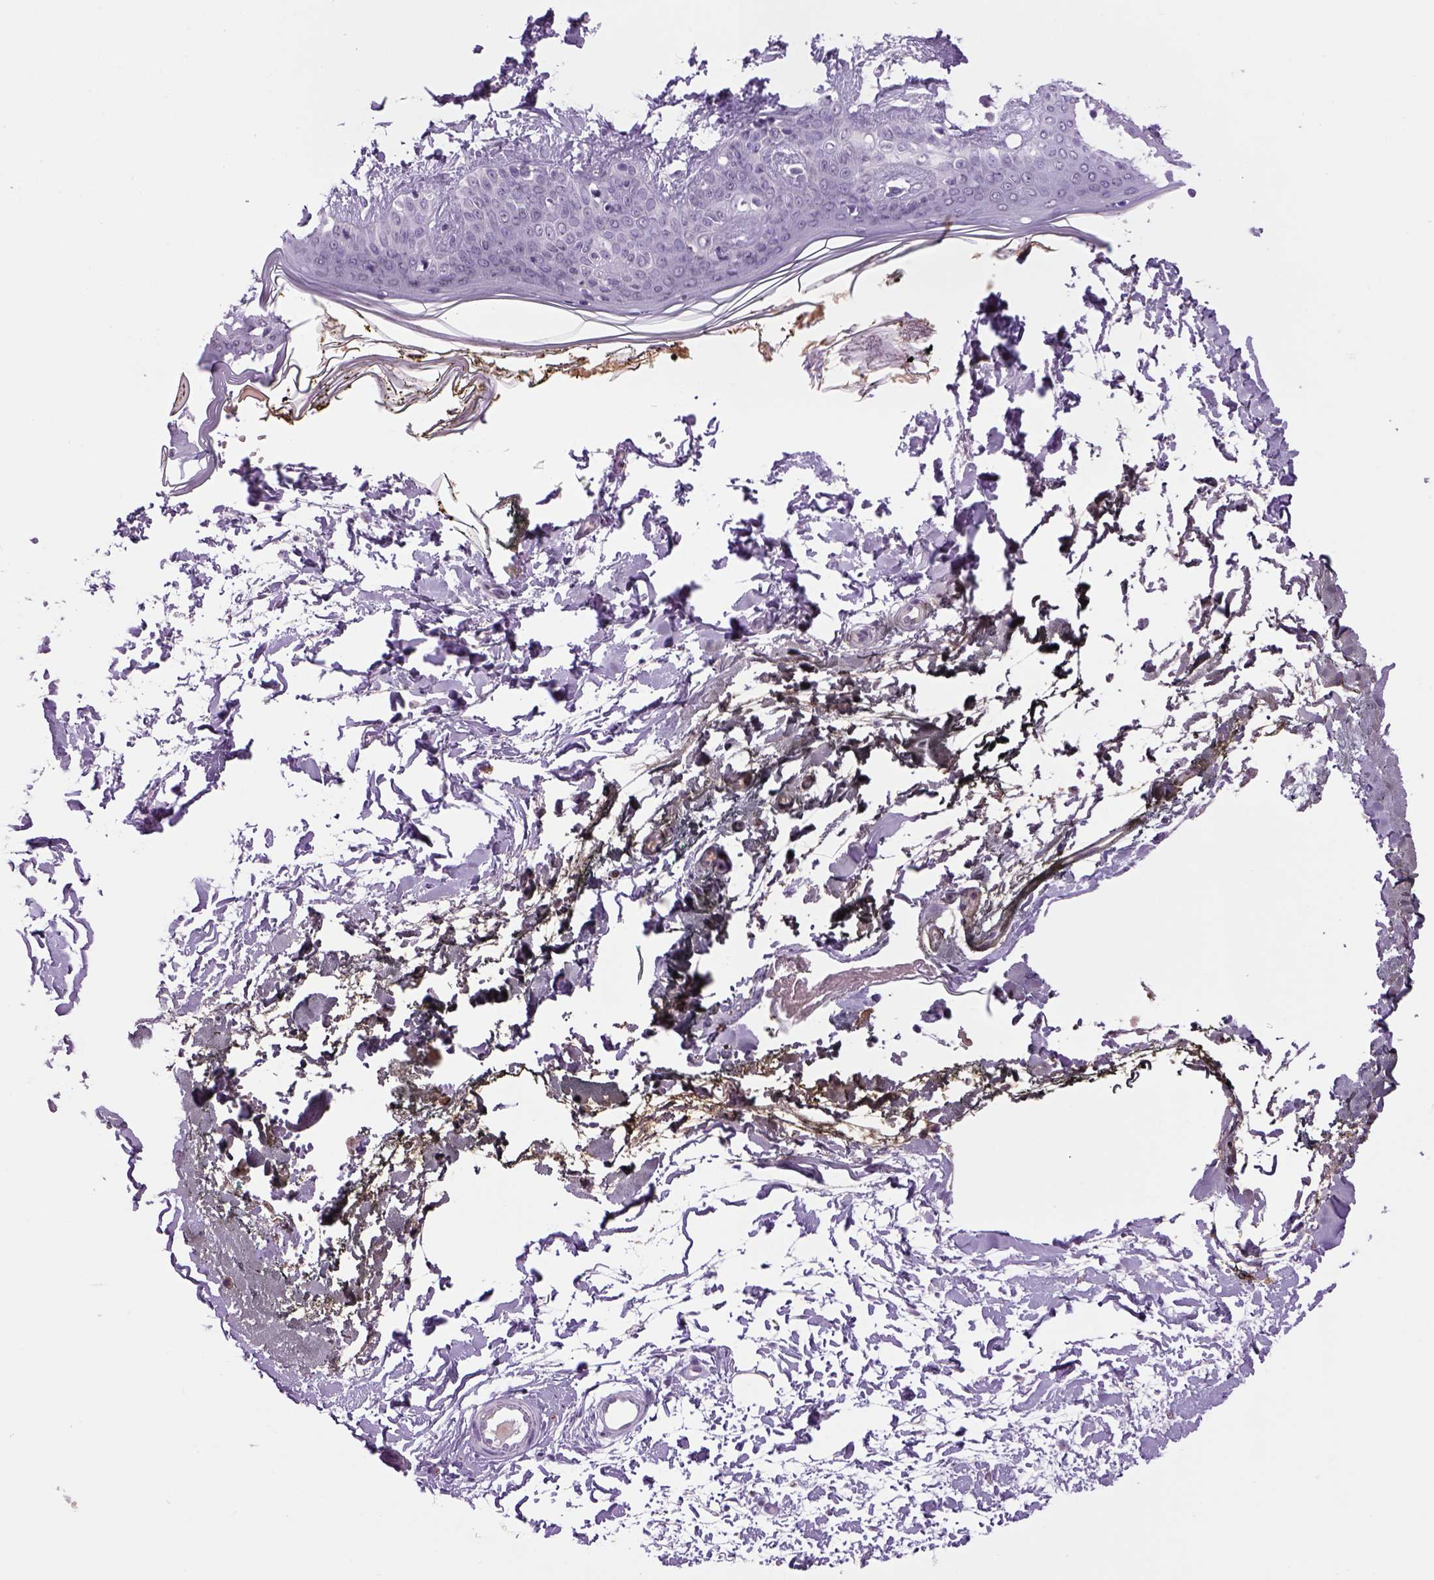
{"staining": {"intensity": "negative", "quantity": "none", "location": "none"}, "tissue": "skin", "cell_type": "Fibroblasts", "image_type": "normal", "snomed": [{"axis": "morphology", "description": "Normal tissue, NOS"}, {"axis": "topography", "description": "Skin"}], "caption": "This is an IHC image of benign human skin. There is no expression in fibroblasts.", "gene": "DBH", "patient": {"sex": "female", "age": 34}}